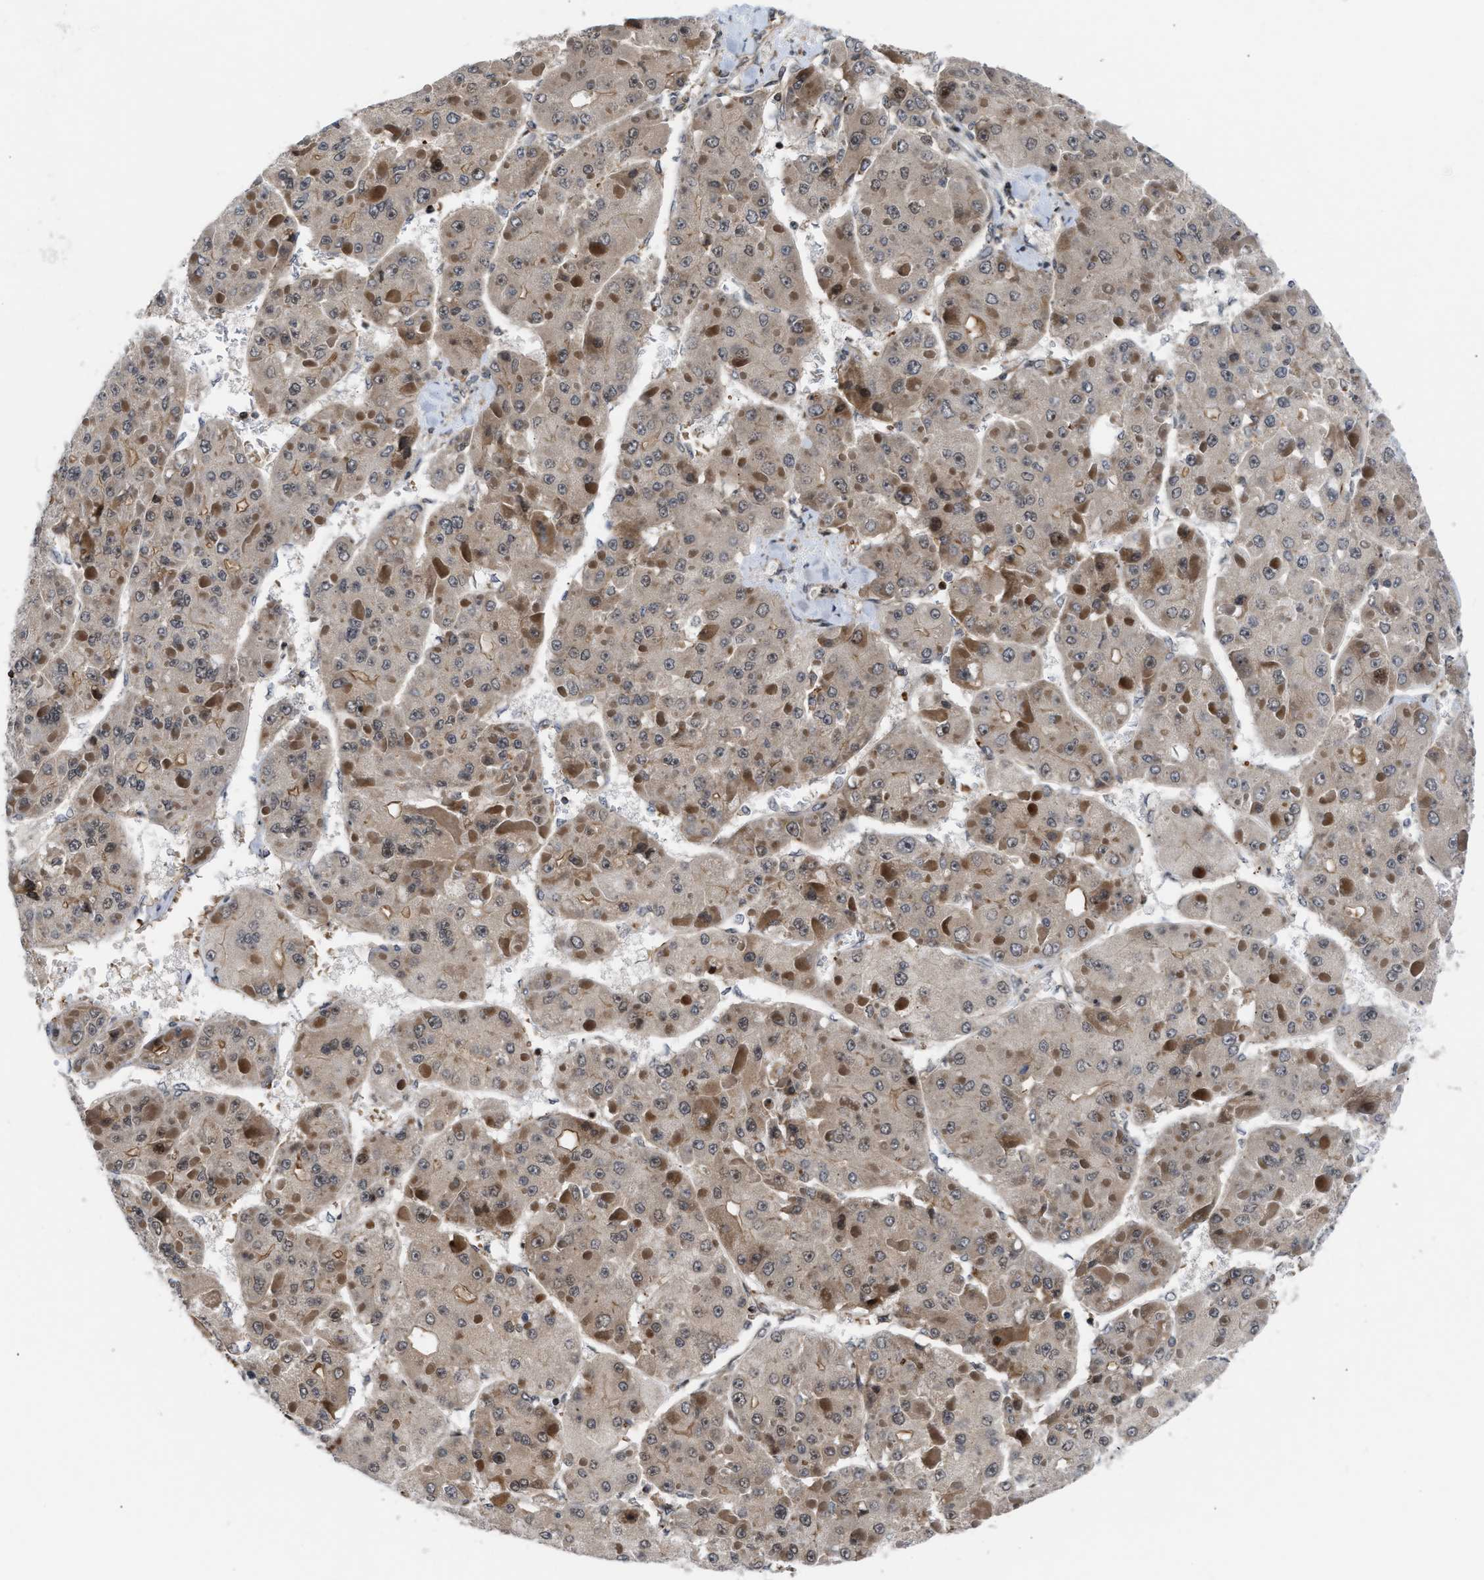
{"staining": {"intensity": "weak", "quantity": ">75%", "location": "cytoplasmic/membranous,nuclear"}, "tissue": "liver cancer", "cell_type": "Tumor cells", "image_type": "cancer", "snomed": [{"axis": "morphology", "description": "Carcinoma, Hepatocellular, NOS"}, {"axis": "topography", "description": "Liver"}], "caption": "A low amount of weak cytoplasmic/membranous and nuclear positivity is present in about >75% of tumor cells in liver cancer tissue. (Brightfield microscopy of DAB IHC at high magnification).", "gene": "STAU2", "patient": {"sex": "female", "age": 73}}